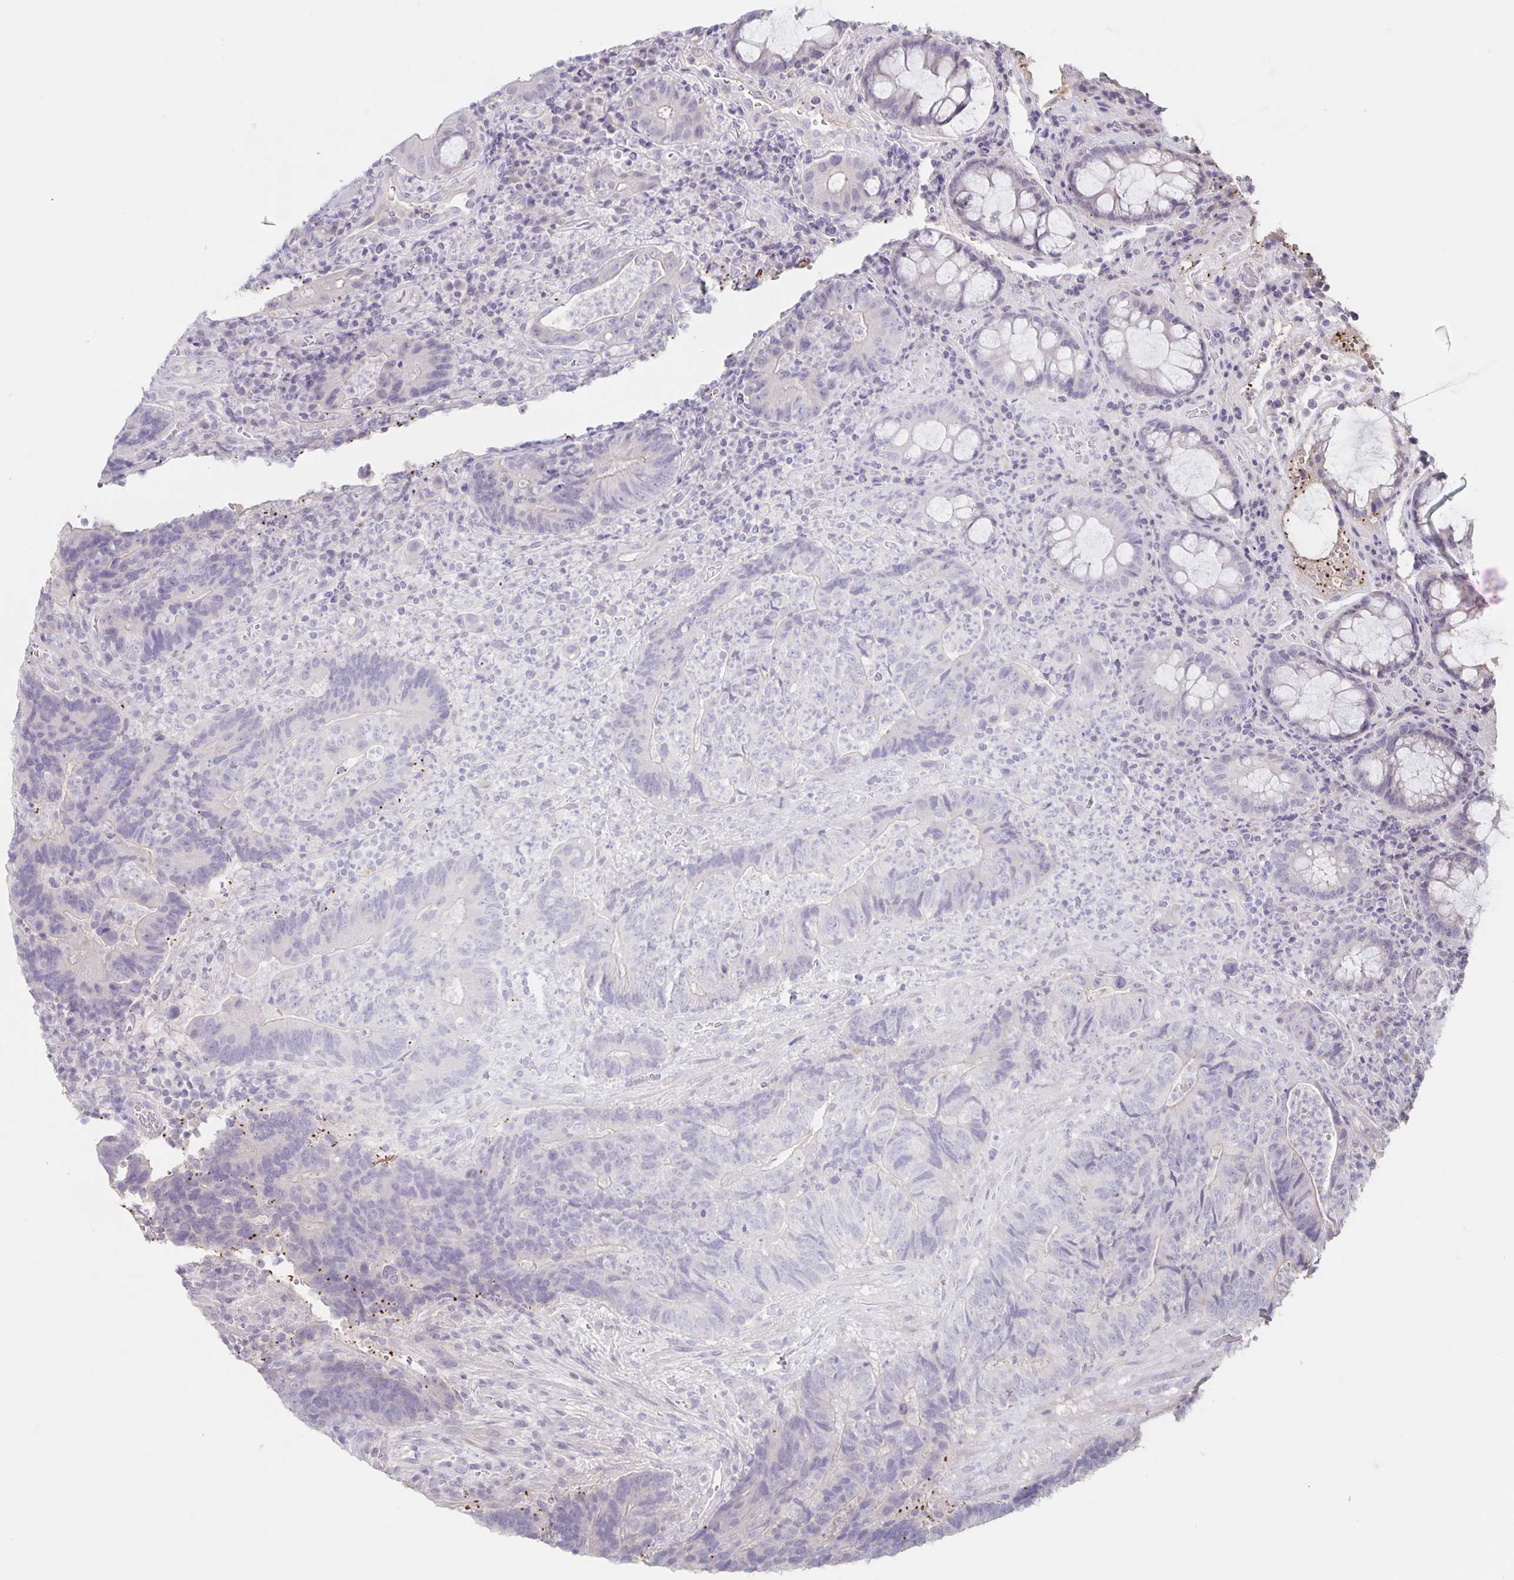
{"staining": {"intensity": "negative", "quantity": "none", "location": "none"}, "tissue": "colorectal cancer", "cell_type": "Tumor cells", "image_type": "cancer", "snomed": [{"axis": "morphology", "description": "Normal tissue, NOS"}, {"axis": "morphology", "description": "Adenocarcinoma, NOS"}, {"axis": "topography", "description": "Colon"}], "caption": "Immunohistochemistry (IHC) micrograph of adenocarcinoma (colorectal) stained for a protein (brown), which displays no expression in tumor cells. (Immunohistochemistry (IHC), brightfield microscopy, high magnification).", "gene": "INSL5", "patient": {"sex": "female", "age": 48}}